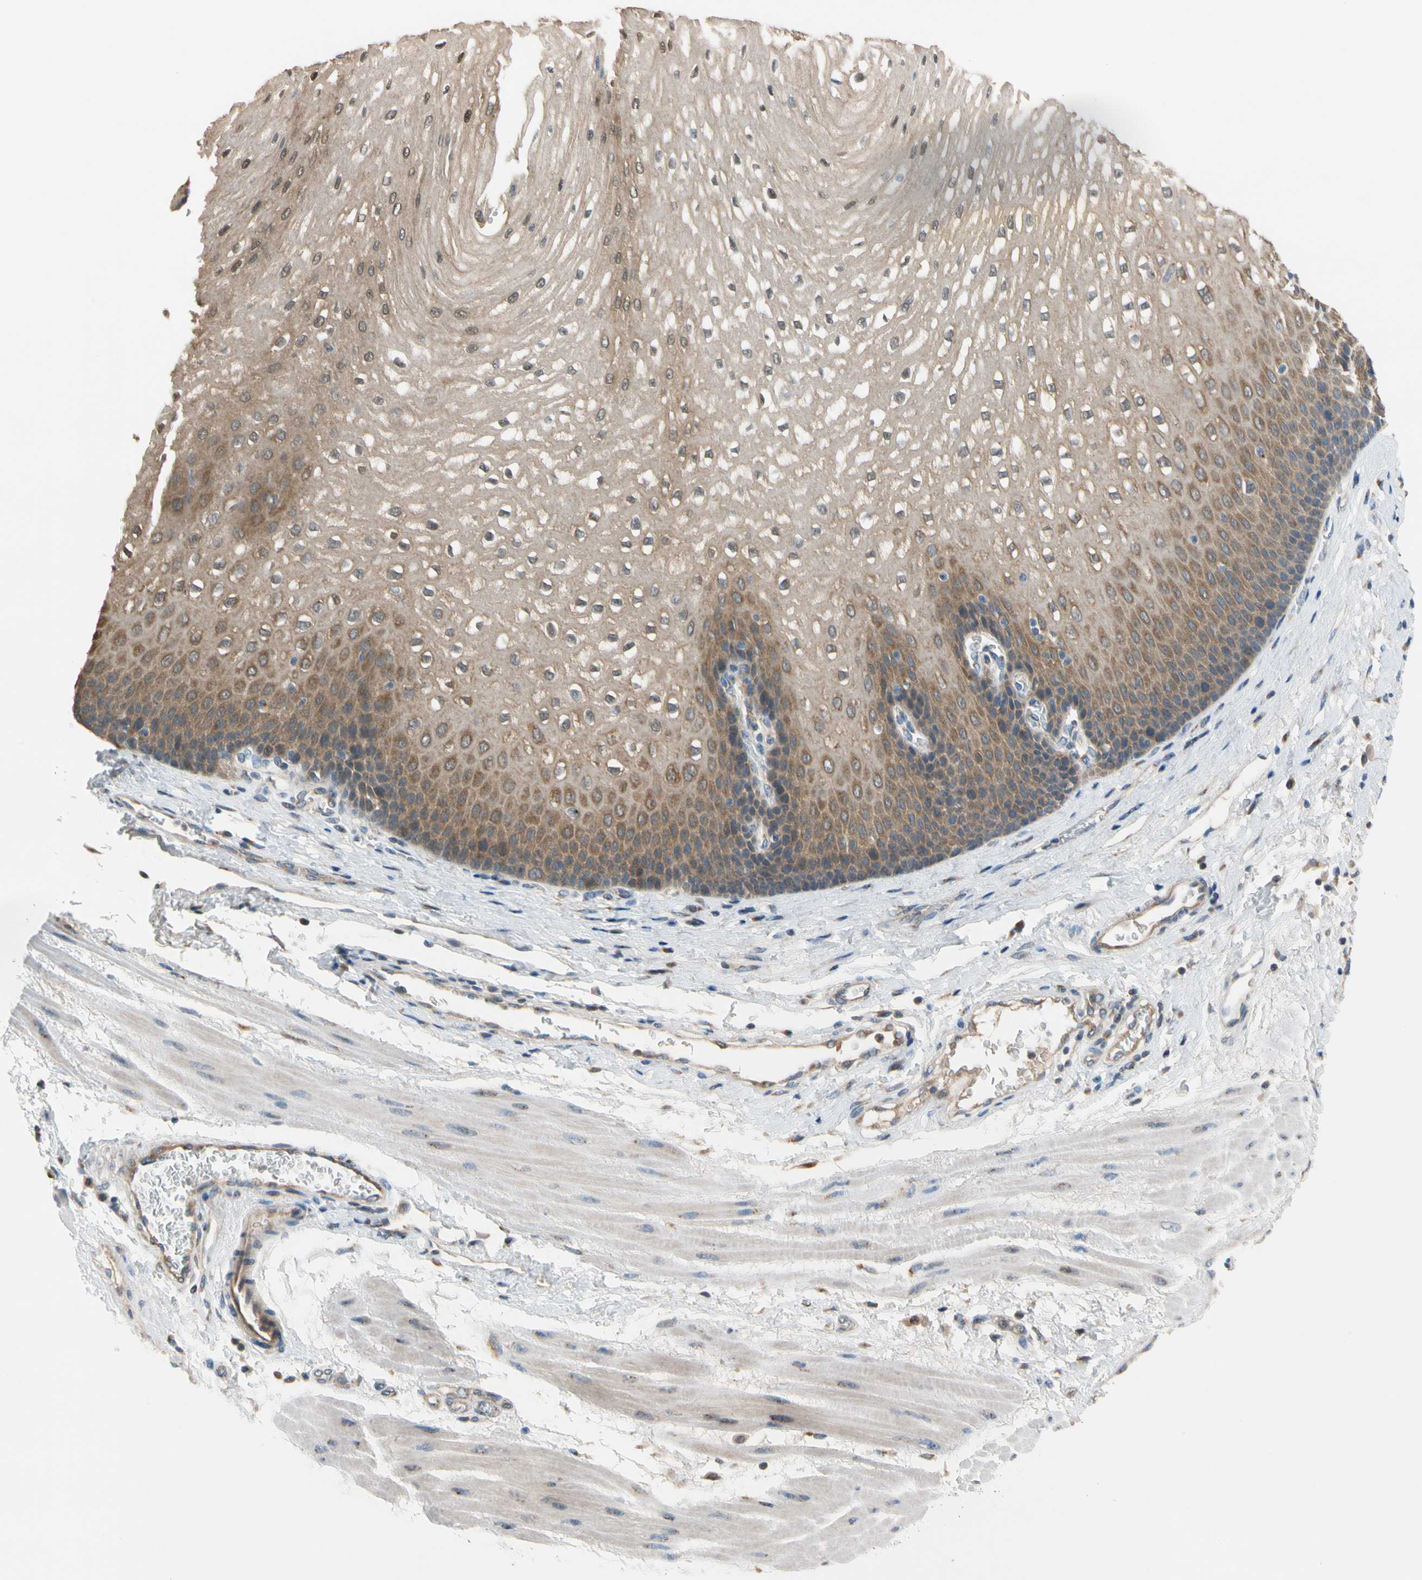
{"staining": {"intensity": "moderate", "quantity": "25%-75%", "location": "cytoplasmic/membranous"}, "tissue": "esophagus", "cell_type": "Squamous epithelial cells", "image_type": "normal", "snomed": [{"axis": "morphology", "description": "Normal tissue, NOS"}, {"axis": "topography", "description": "Esophagus"}], "caption": "Human esophagus stained for a protein (brown) shows moderate cytoplasmic/membranous positive staining in about 25%-75% of squamous epithelial cells.", "gene": "GPSM2", "patient": {"sex": "male", "age": 48}}